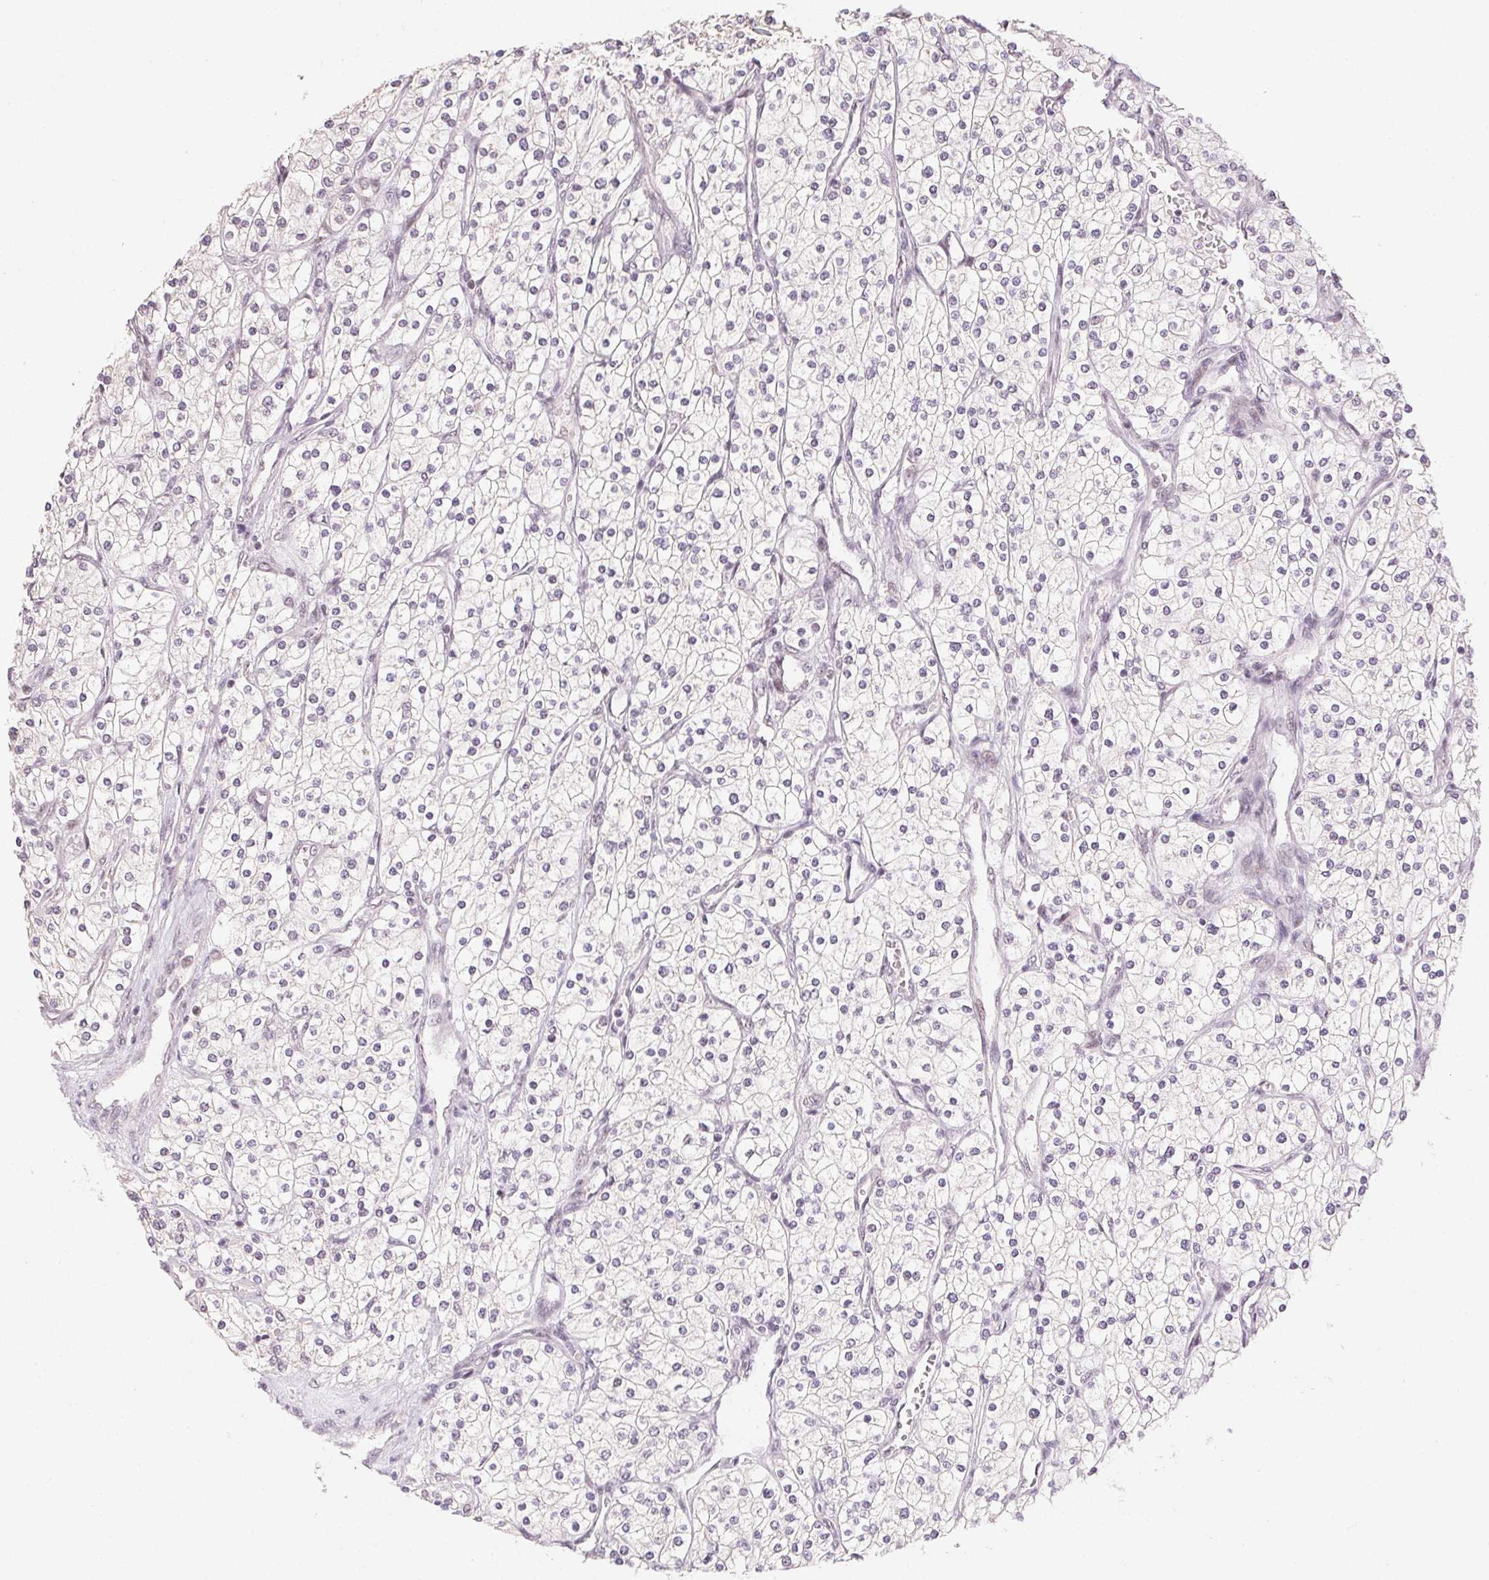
{"staining": {"intensity": "negative", "quantity": "none", "location": "none"}, "tissue": "renal cancer", "cell_type": "Tumor cells", "image_type": "cancer", "snomed": [{"axis": "morphology", "description": "Adenocarcinoma, NOS"}, {"axis": "topography", "description": "Kidney"}], "caption": "DAB (3,3'-diaminobenzidine) immunohistochemical staining of human renal adenocarcinoma demonstrates no significant expression in tumor cells.", "gene": "KDM4D", "patient": {"sex": "male", "age": 80}}